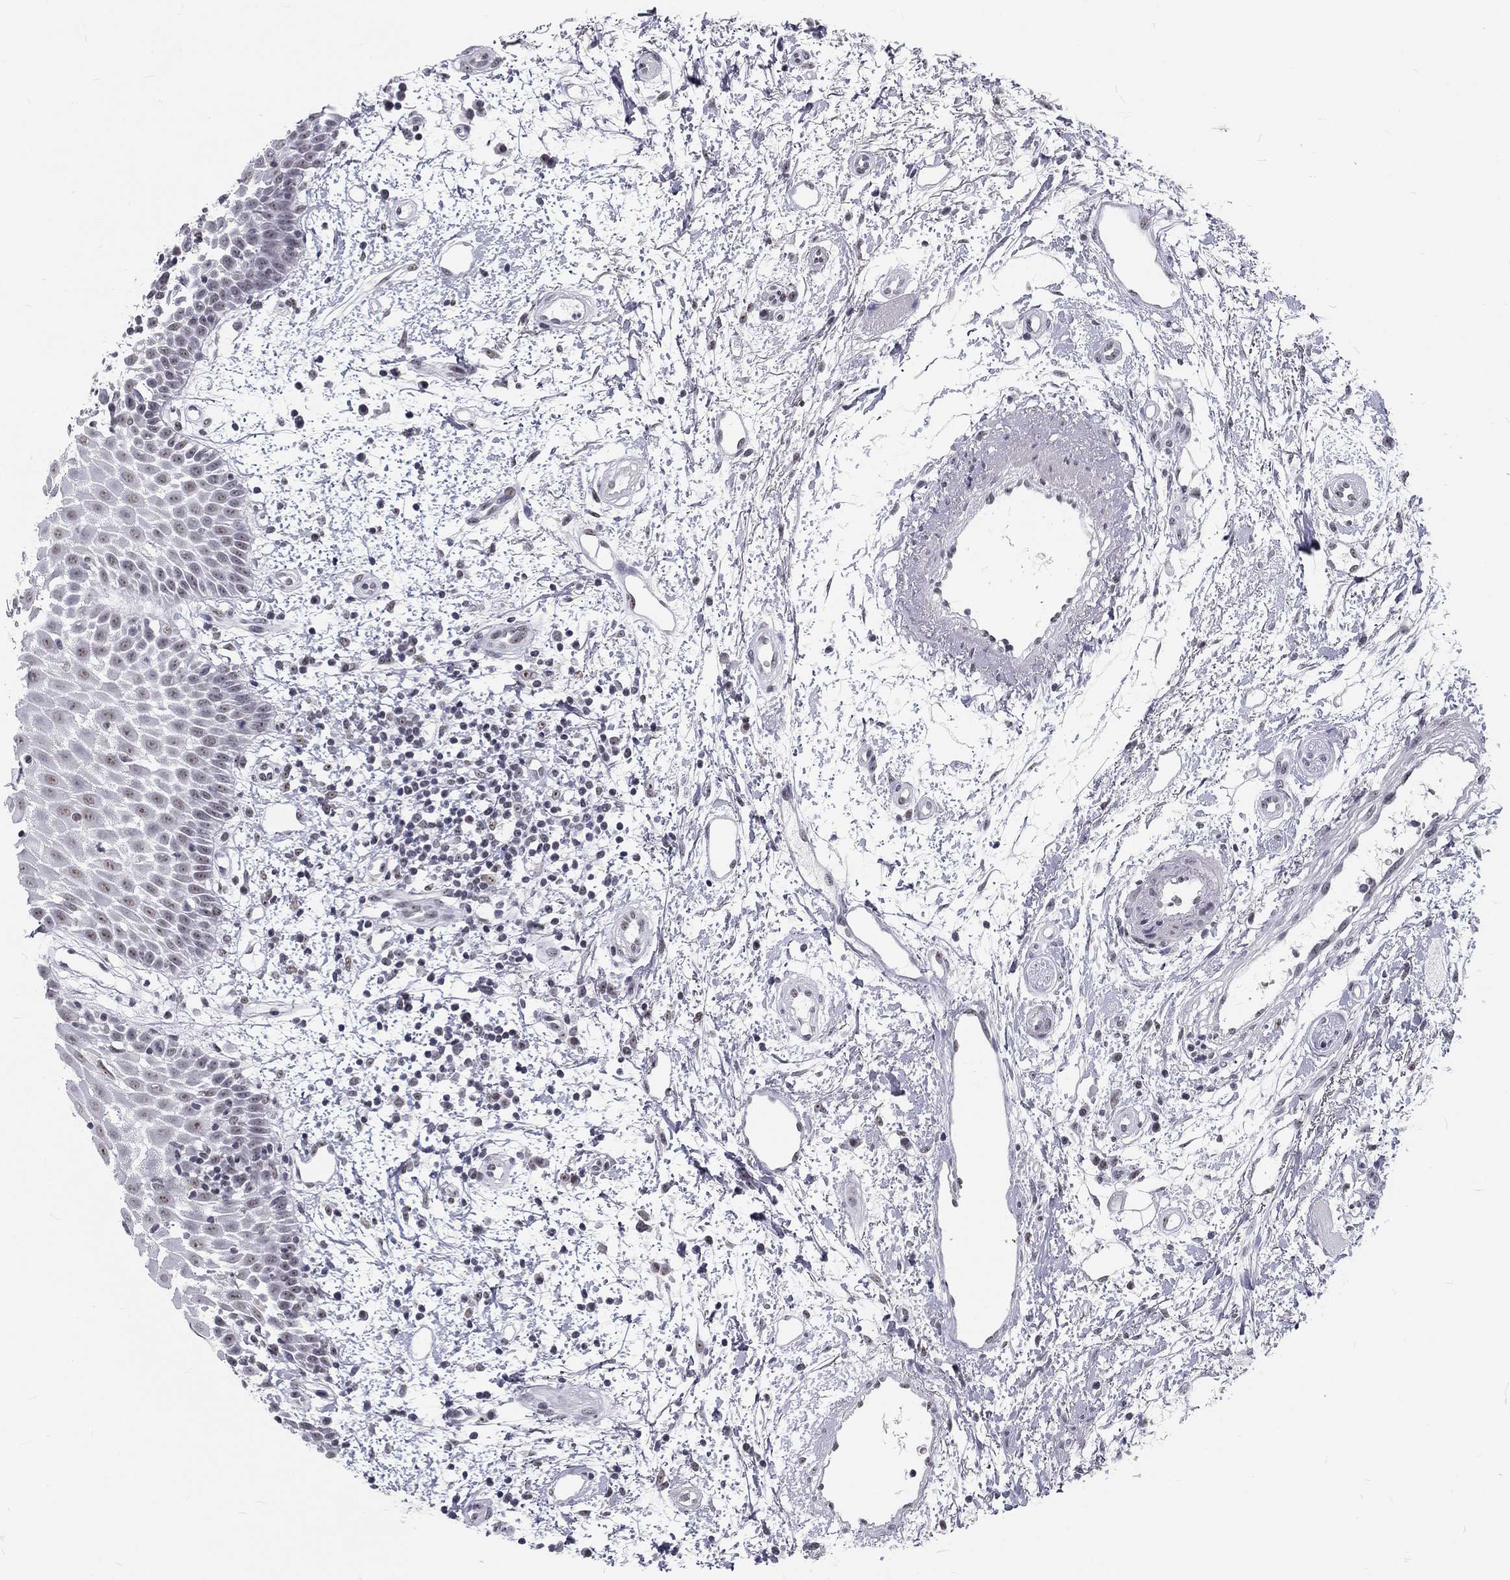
{"staining": {"intensity": "weak", "quantity": "25%-75%", "location": "nuclear"}, "tissue": "oral mucosa", "cell_type": "Squamous epithelial cells", "image_type": "normal", "snomed": [{"axis": "morphology", "description": "Normal tissue, NOS"}, {"axis": "morphology", "description": "Squamous cell carcinoma, NOS"}, {"axis": "topography", "description": "Oral tissue"}, {"axis": "topography", "description": "Head-Neck"}], "caption": "Weak nuclear protein expression is appreciated in approximately 25%-75% of squamous epithelial cells in oral mucosa. (brown staining indicates protein expression, while blue staining denotes nuclei).", "gene": "SNORC", "patient": {"sex": "female", "age": 75}}